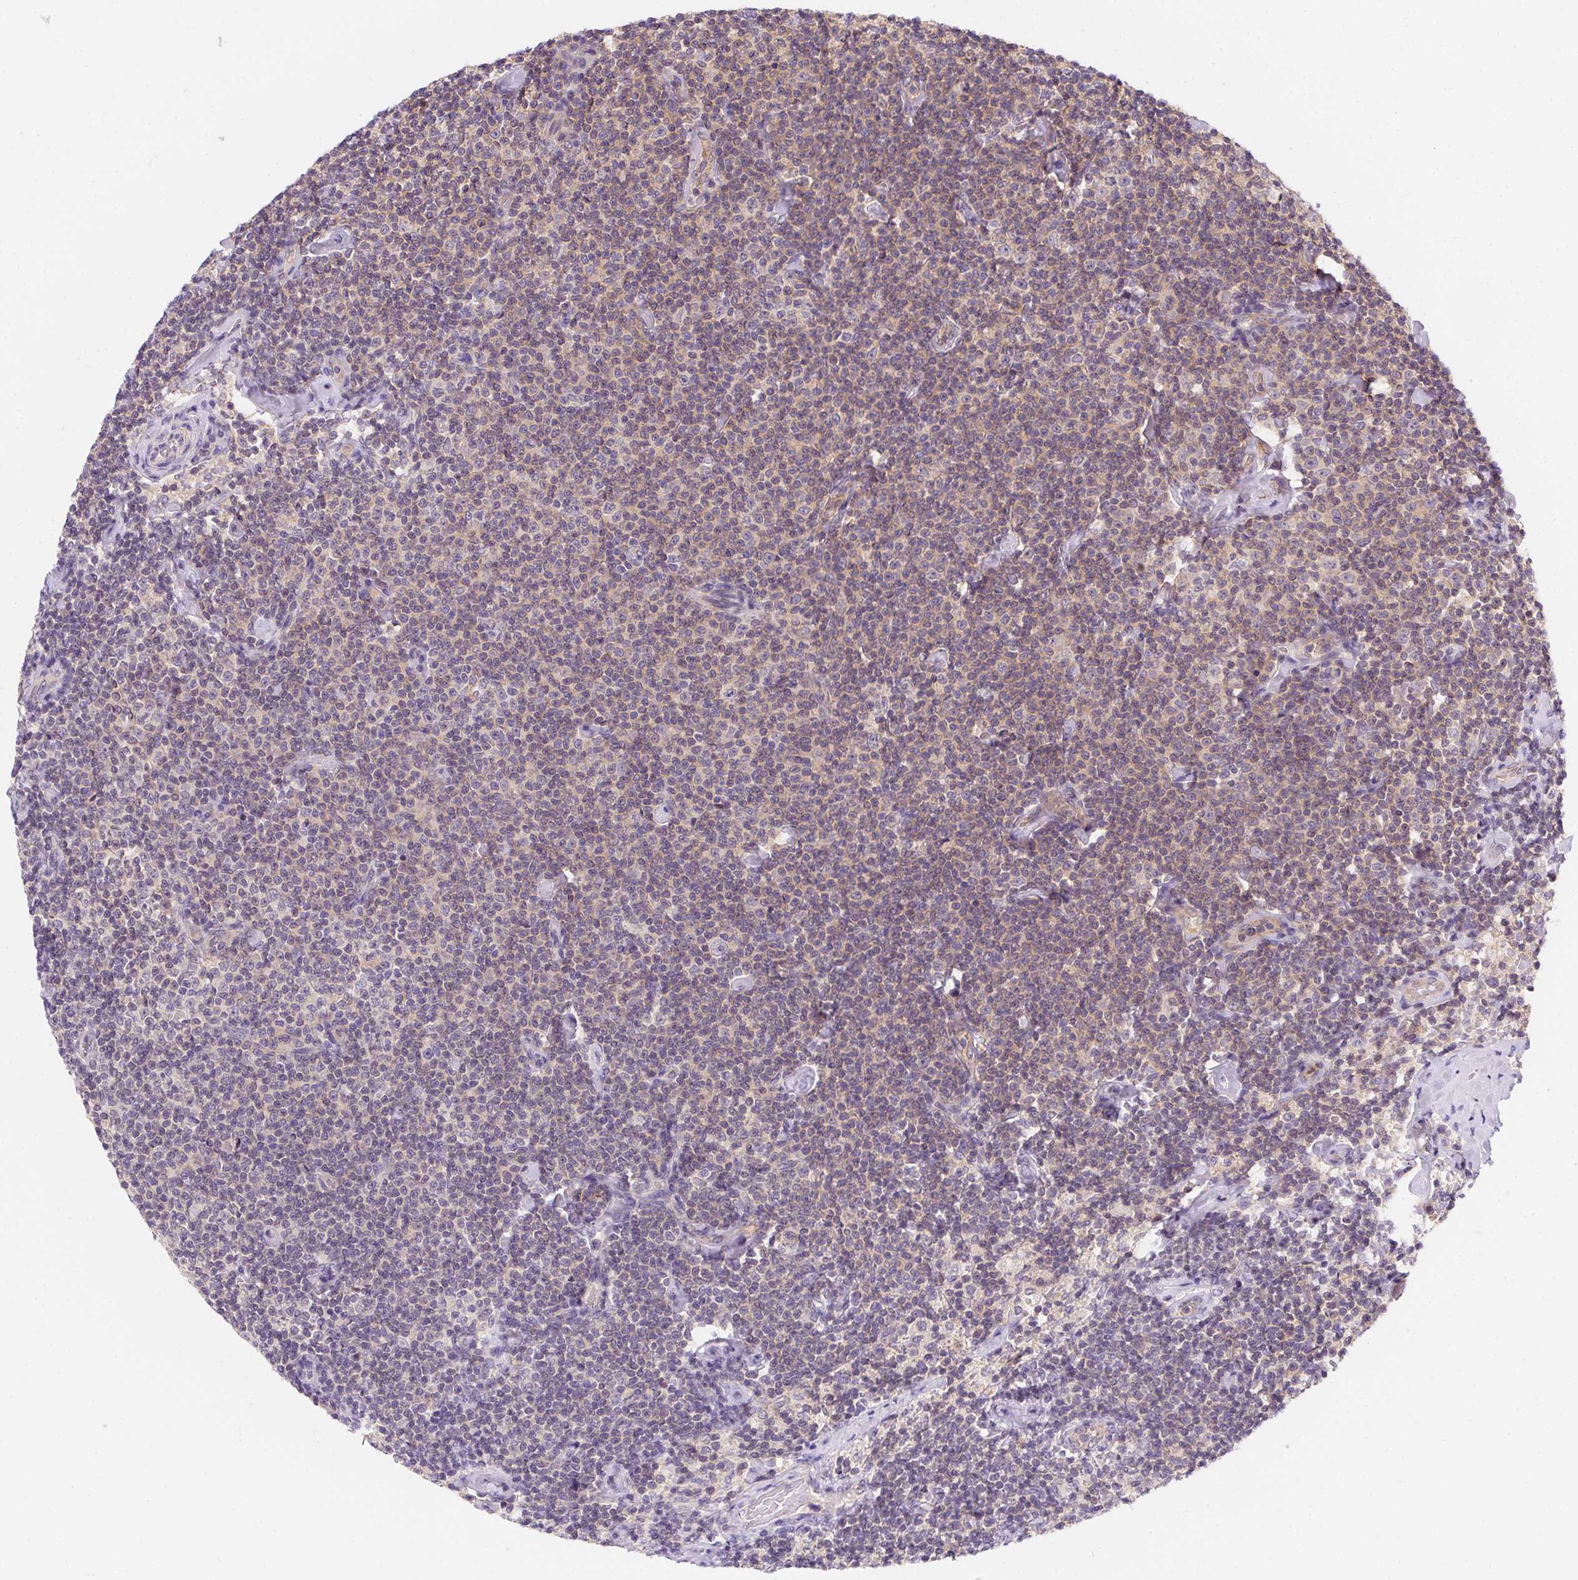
{"staining": {"intensity": "negative", "quantity": "none", "location": "none"}, "tissue": "lymphoma", "cell_type": "Tumor cells", "image_type": "cancer", "snomed": [{"axis": "morphology", "description": "Malignant lymphoma, non-Hodgkin's type, Low grade"}, {"axis": "topography", "description": "Lymph node"}], "caption": "Tumor cells show no significant expression in lymphoma.", "gene": "PRKAA1", "patient": {"sex": "male", "age": 81}}